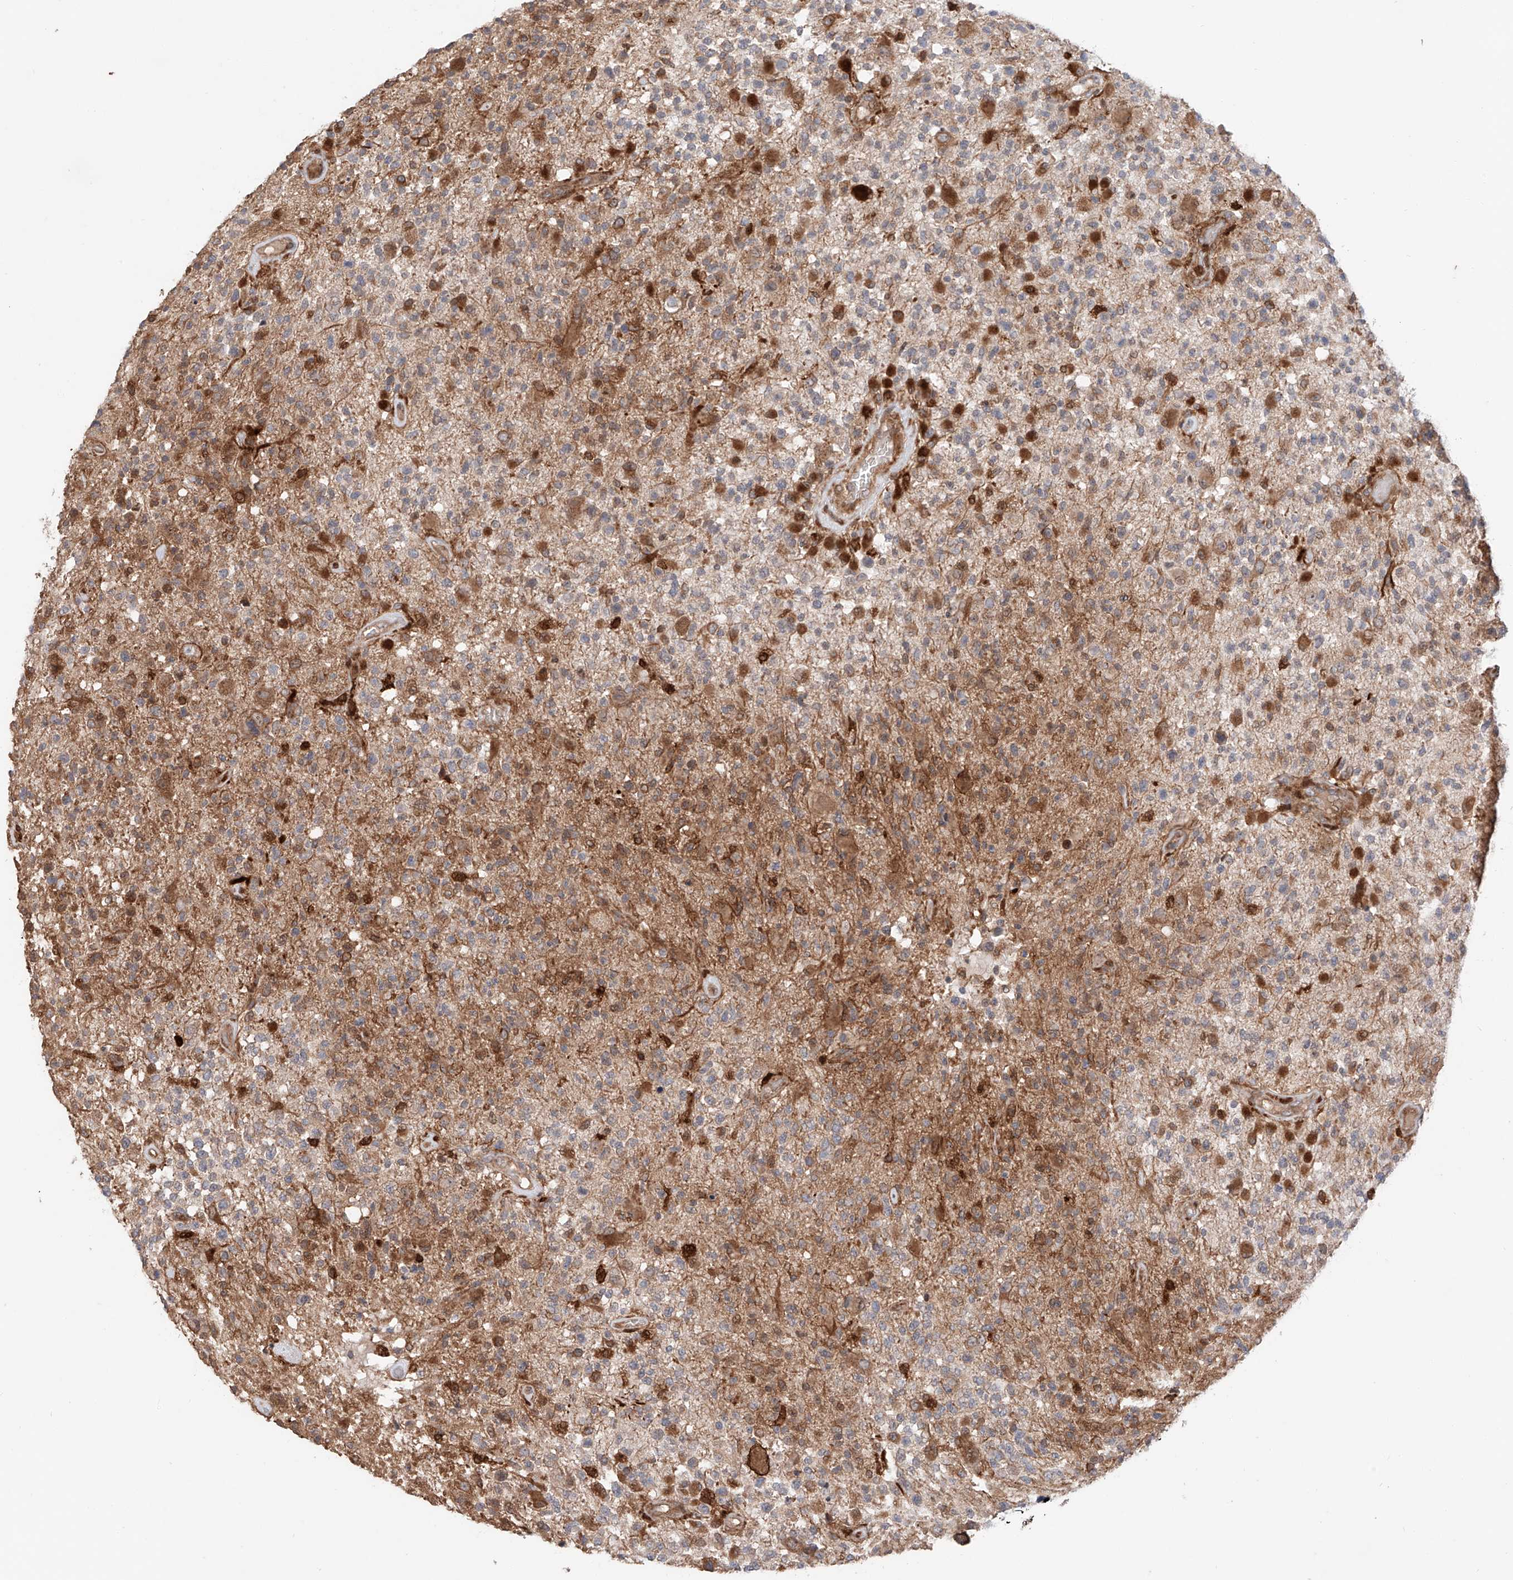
{"staining": {"intensity": "weak", "quantity": "<25%", "location": "cytoplasmic/membranous"}, "tissue": "glioma", "cell_type": "Tumor cells", "image_type": "cancer", "snomed": [{"axis": "morphology", "description": "Glioma, malignant, High grade"}, {"axis": "morphology", "description": "Glioblastoma, NOS"}, {"axis": "topography", "description": "Brain"}], "caption": "Malignant glioma (high-grade) was stained to show a protein in brown. There is no significant staining in tumor cells.", "gene": "IGSF22", "patient": {"sex": "male", "age": 60}}